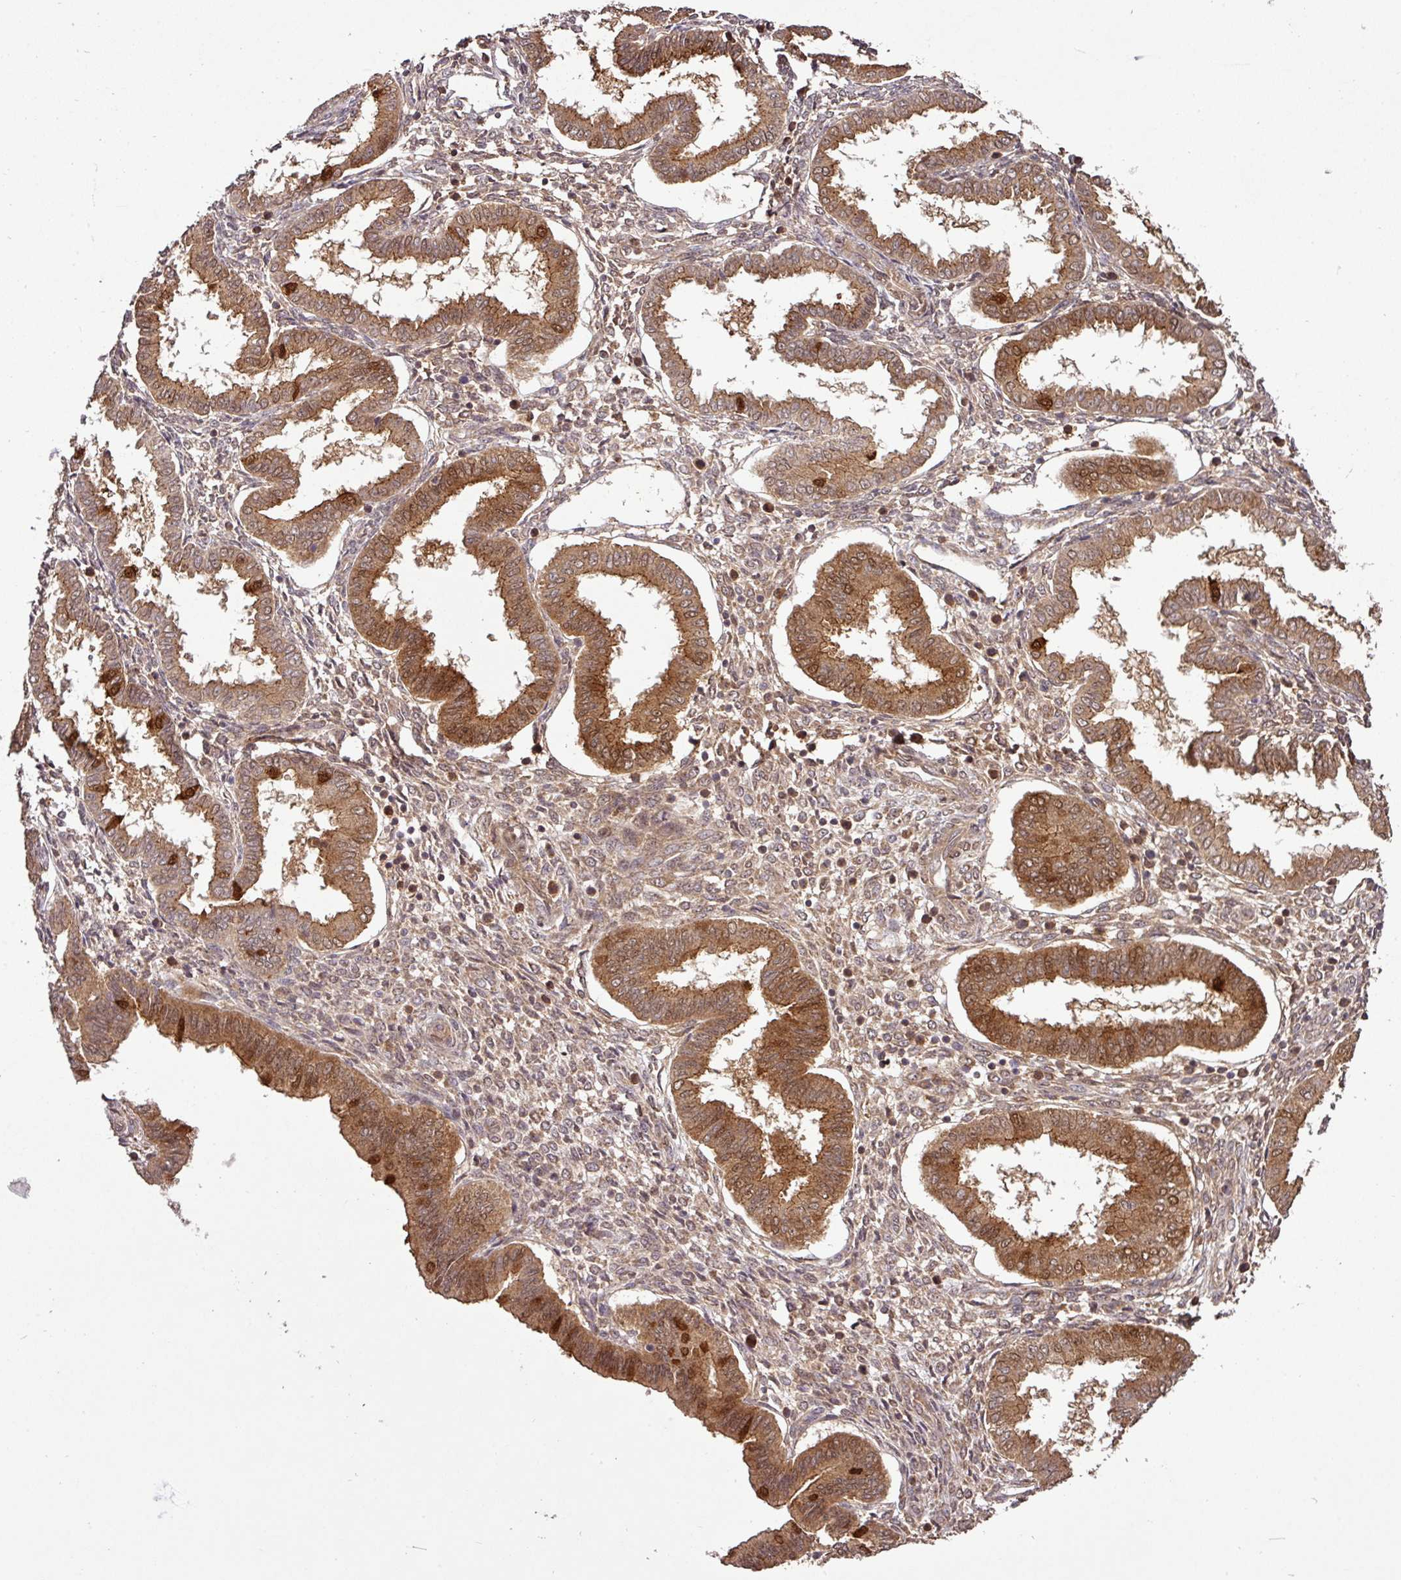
{"staining": {"intensity": "weak", "quantity": "25%-75%", "location": "cytoplasmic/membranous,nuclear"}, "tissue": "endometrium", "cell_type": "Cells in endometrial stroma", "image_type": "normal", "snomed": [{"axis": "morphology", "description": "Normal tissue, NOS"}, {"axis": "topography", "description": "Endometrium"}], "caption": "The micrograph demonstrates a brown stain indicating the presence of a protein in the cytoplasmic/membranous,nuclear of cells in endometrial stroma in endometrium.", "gene": "FAIM", "patient": {"sex": "female", "age": 24}}